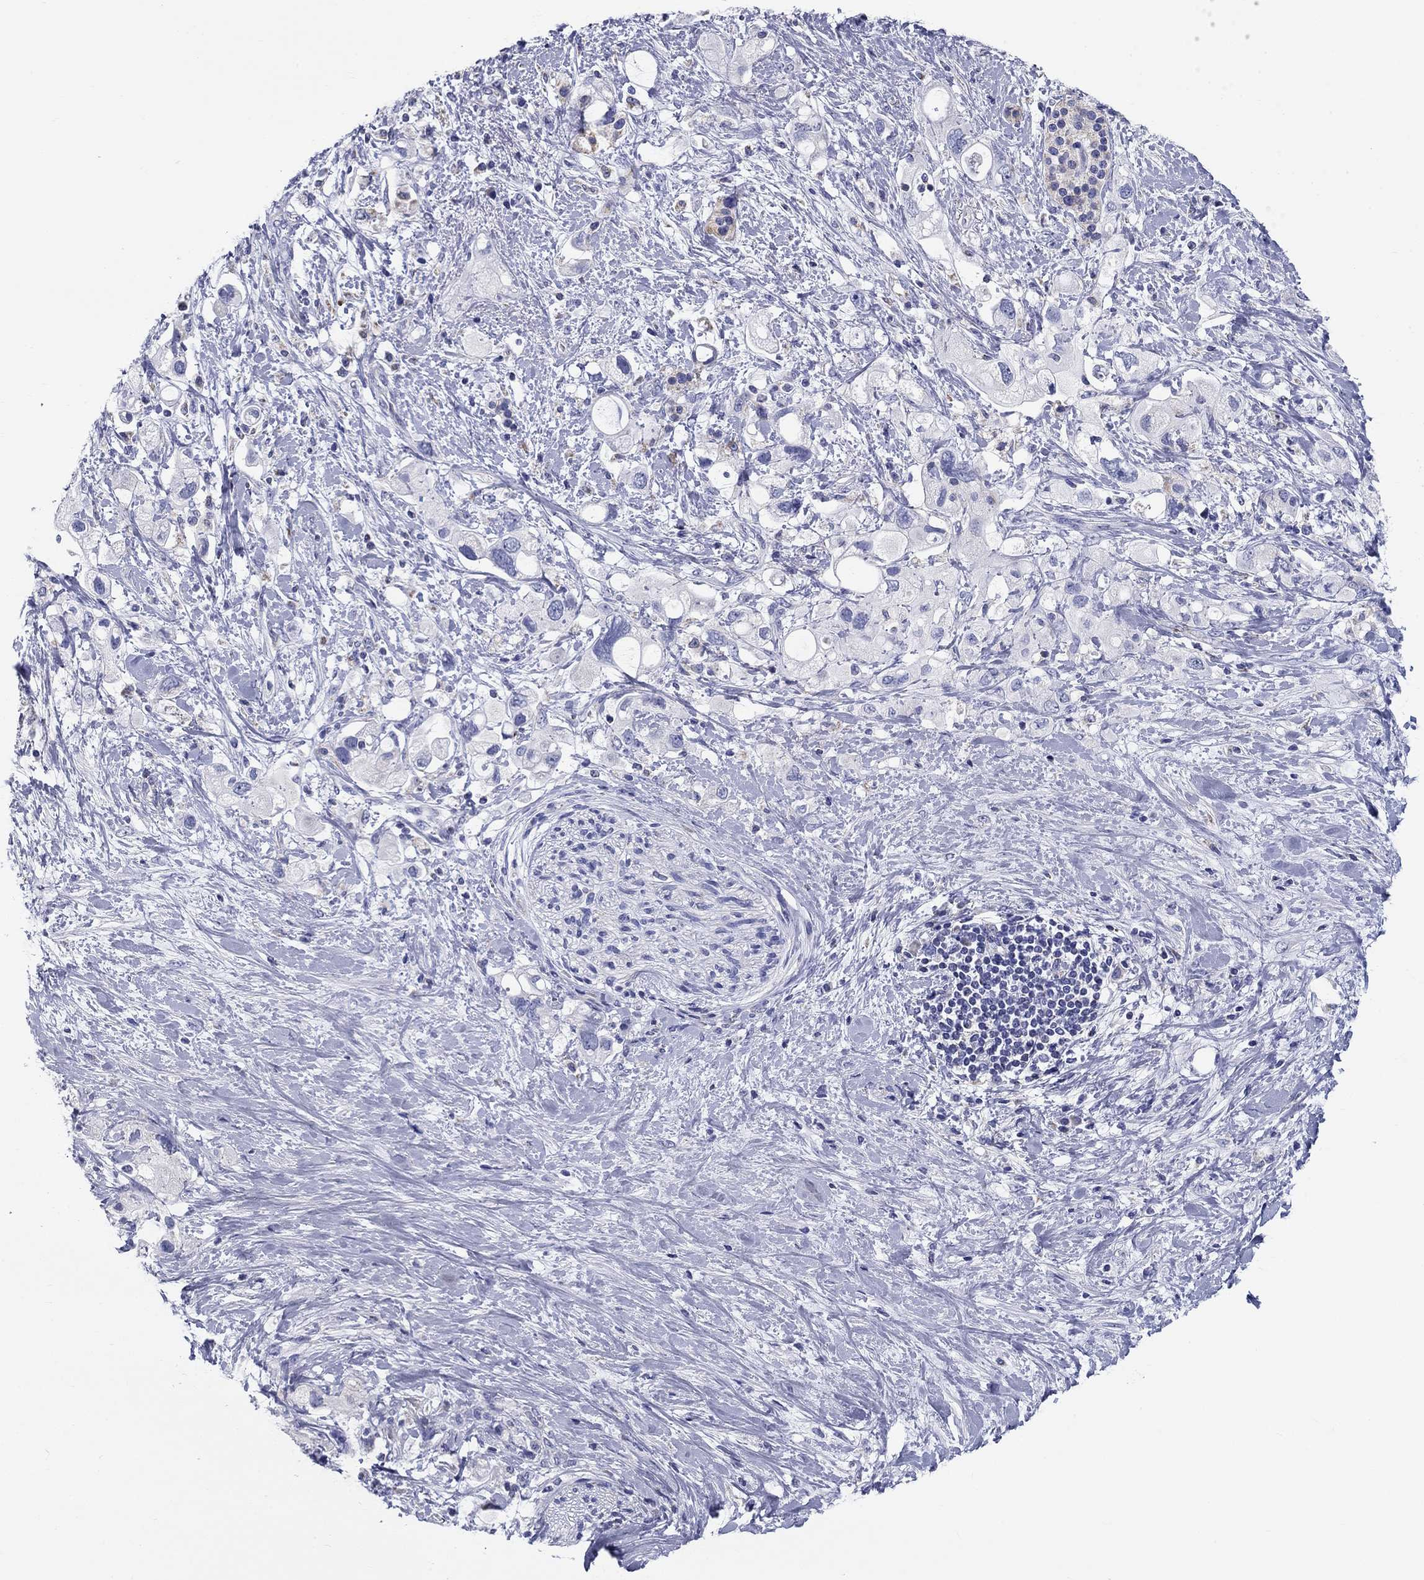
{"staining": {"intensity": "negative", "quantity": "none", "location": "none"}, "tissue": "pancreatic cancer", "cell_type": "Tumor cells", "image_type": "cancer", "snomed": [{"axis": "morphology", "description": "Adenocarcinoma, NOS"}, {"axis": "topography", "description": "Pancreas"}], "caption": "IHC of pancreatic cancer shows no staining in tumor cells.", "gene": "UPB1", "patient": {"sex": "female", "age": 56}}